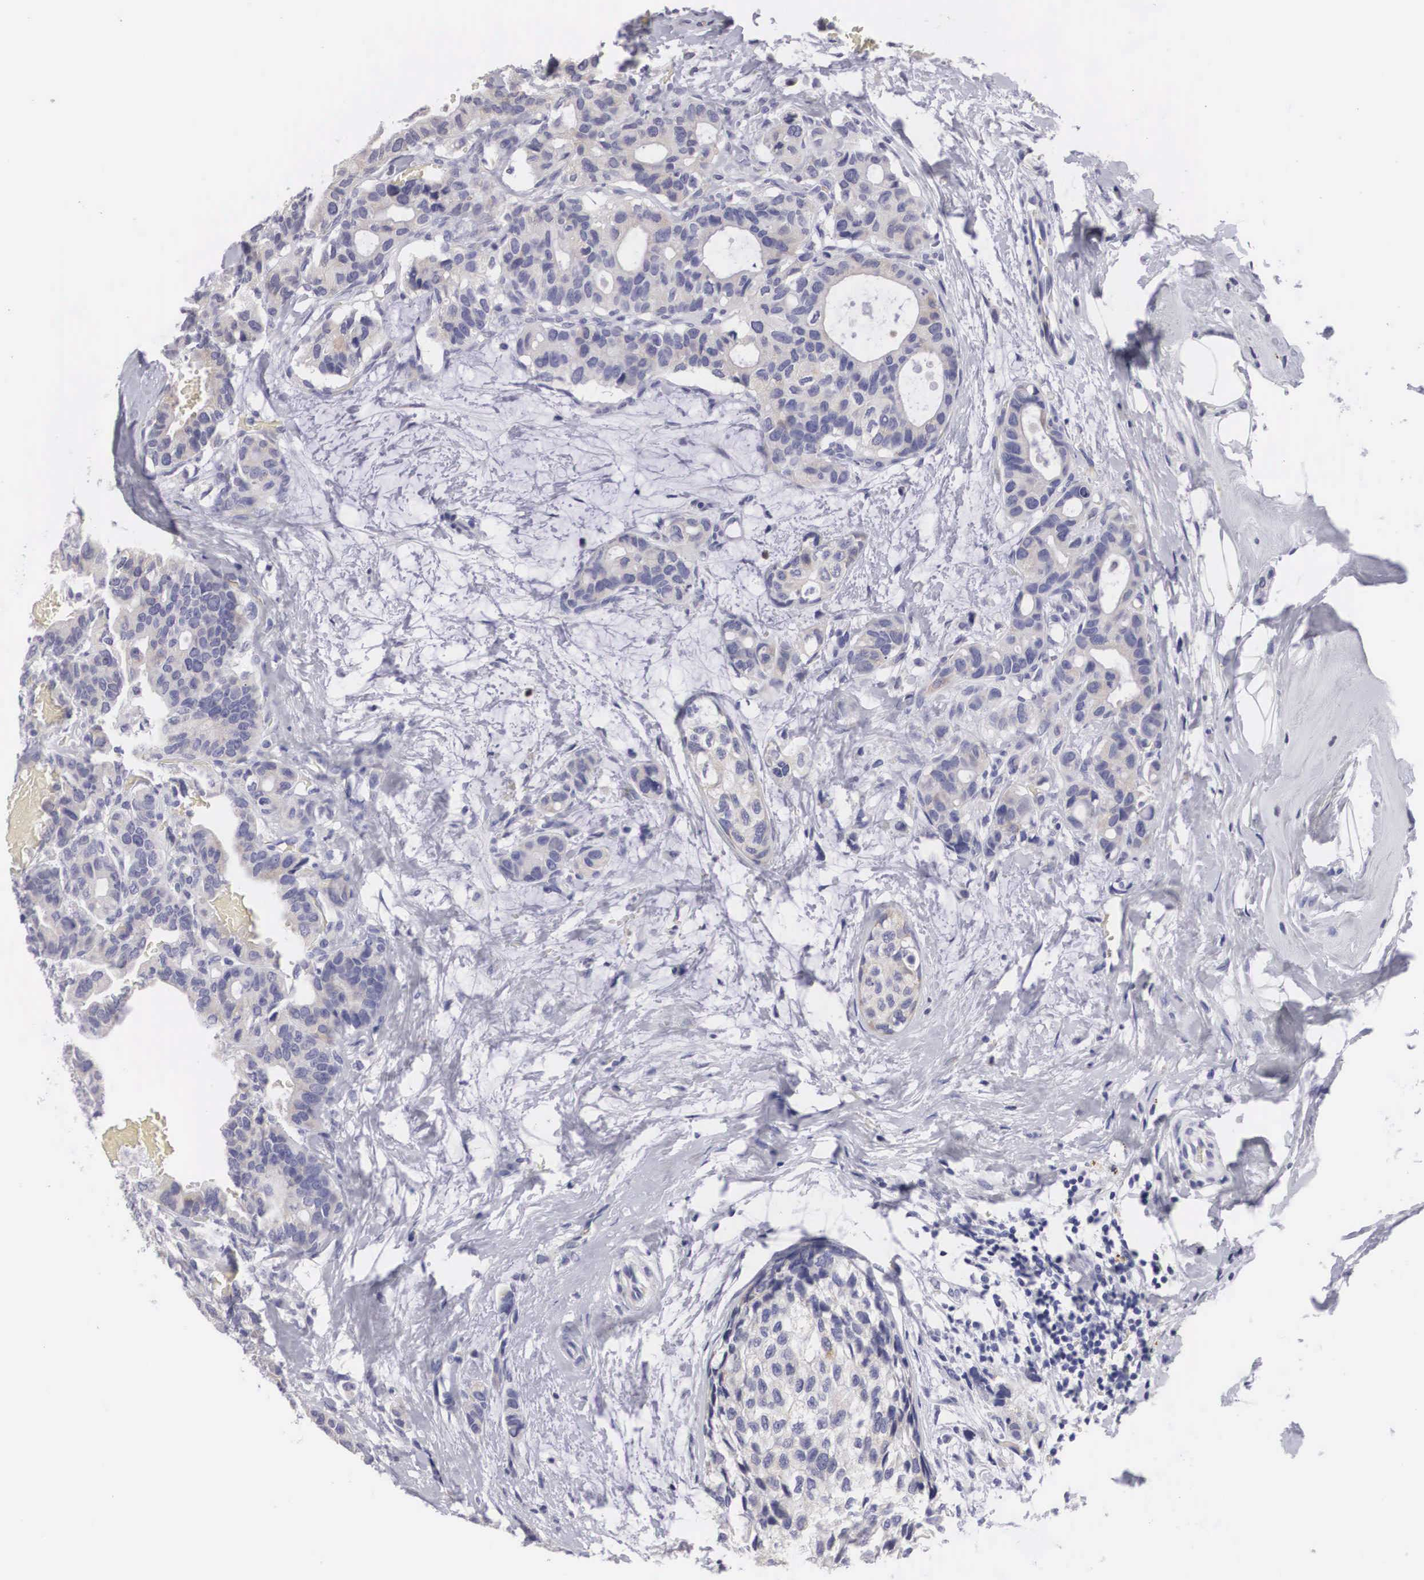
{"staining": {"intensity": "negative", "quantity": "none", "location": "none"}, "tissue": "breast cancer", "cell_type": "Tumor cells", "image_type": "cancer", "snomed": [{"axis": "morphology", "description": "Duct carcinoma"}, {"axis": "topography", "description": "Breast"}], "caption": "Immunohistochemistry of human breast cancer (infiltrating ductal carcinoma) demonstrates no positivity in tumor cells.", "gene": "ARMCX3", "patient": {"sex": "female", "age": 69}}